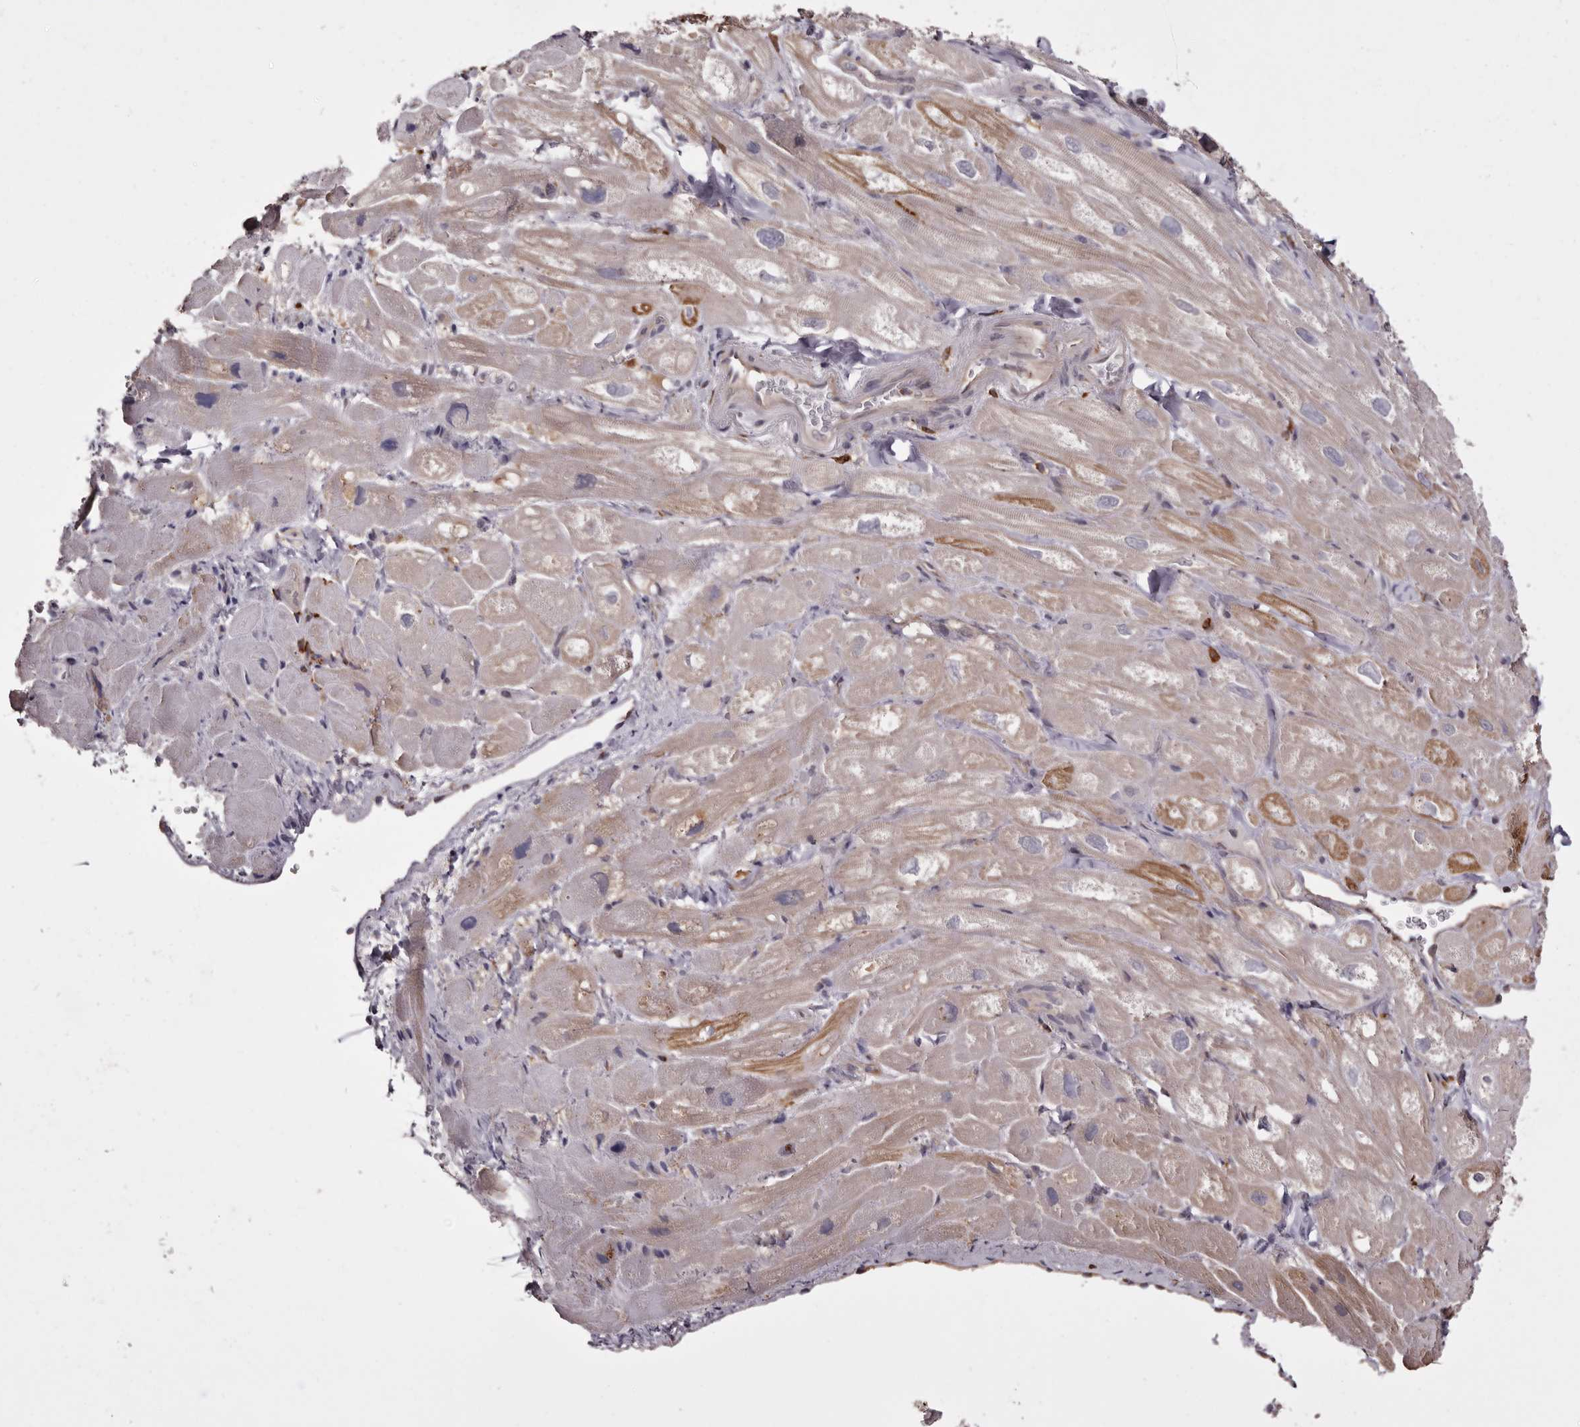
{"staining": {"intensity": "moderate", "quantity": "<25%", "location": "cytoplasmic/membranous"}, "tissue": "heart muscle", "cell_type": "Cardiomyocytes", "image_type": "normal", "snomed": [{"axis": "morphology", "description": "Normal tissue, NOS"}, {"axis": "topography", "description": "Heart"}], "caption": "Cardiomyocytes exhibit low levels of moderate cytoplasmic/membranous positivity in approximately <25% of cells in benign human heart muscle. (DAB IHC, brown staining for protein, blue staining for nuclei).", "gene": "TNNI1", "patient": {"sex": "male", "age": 49}}